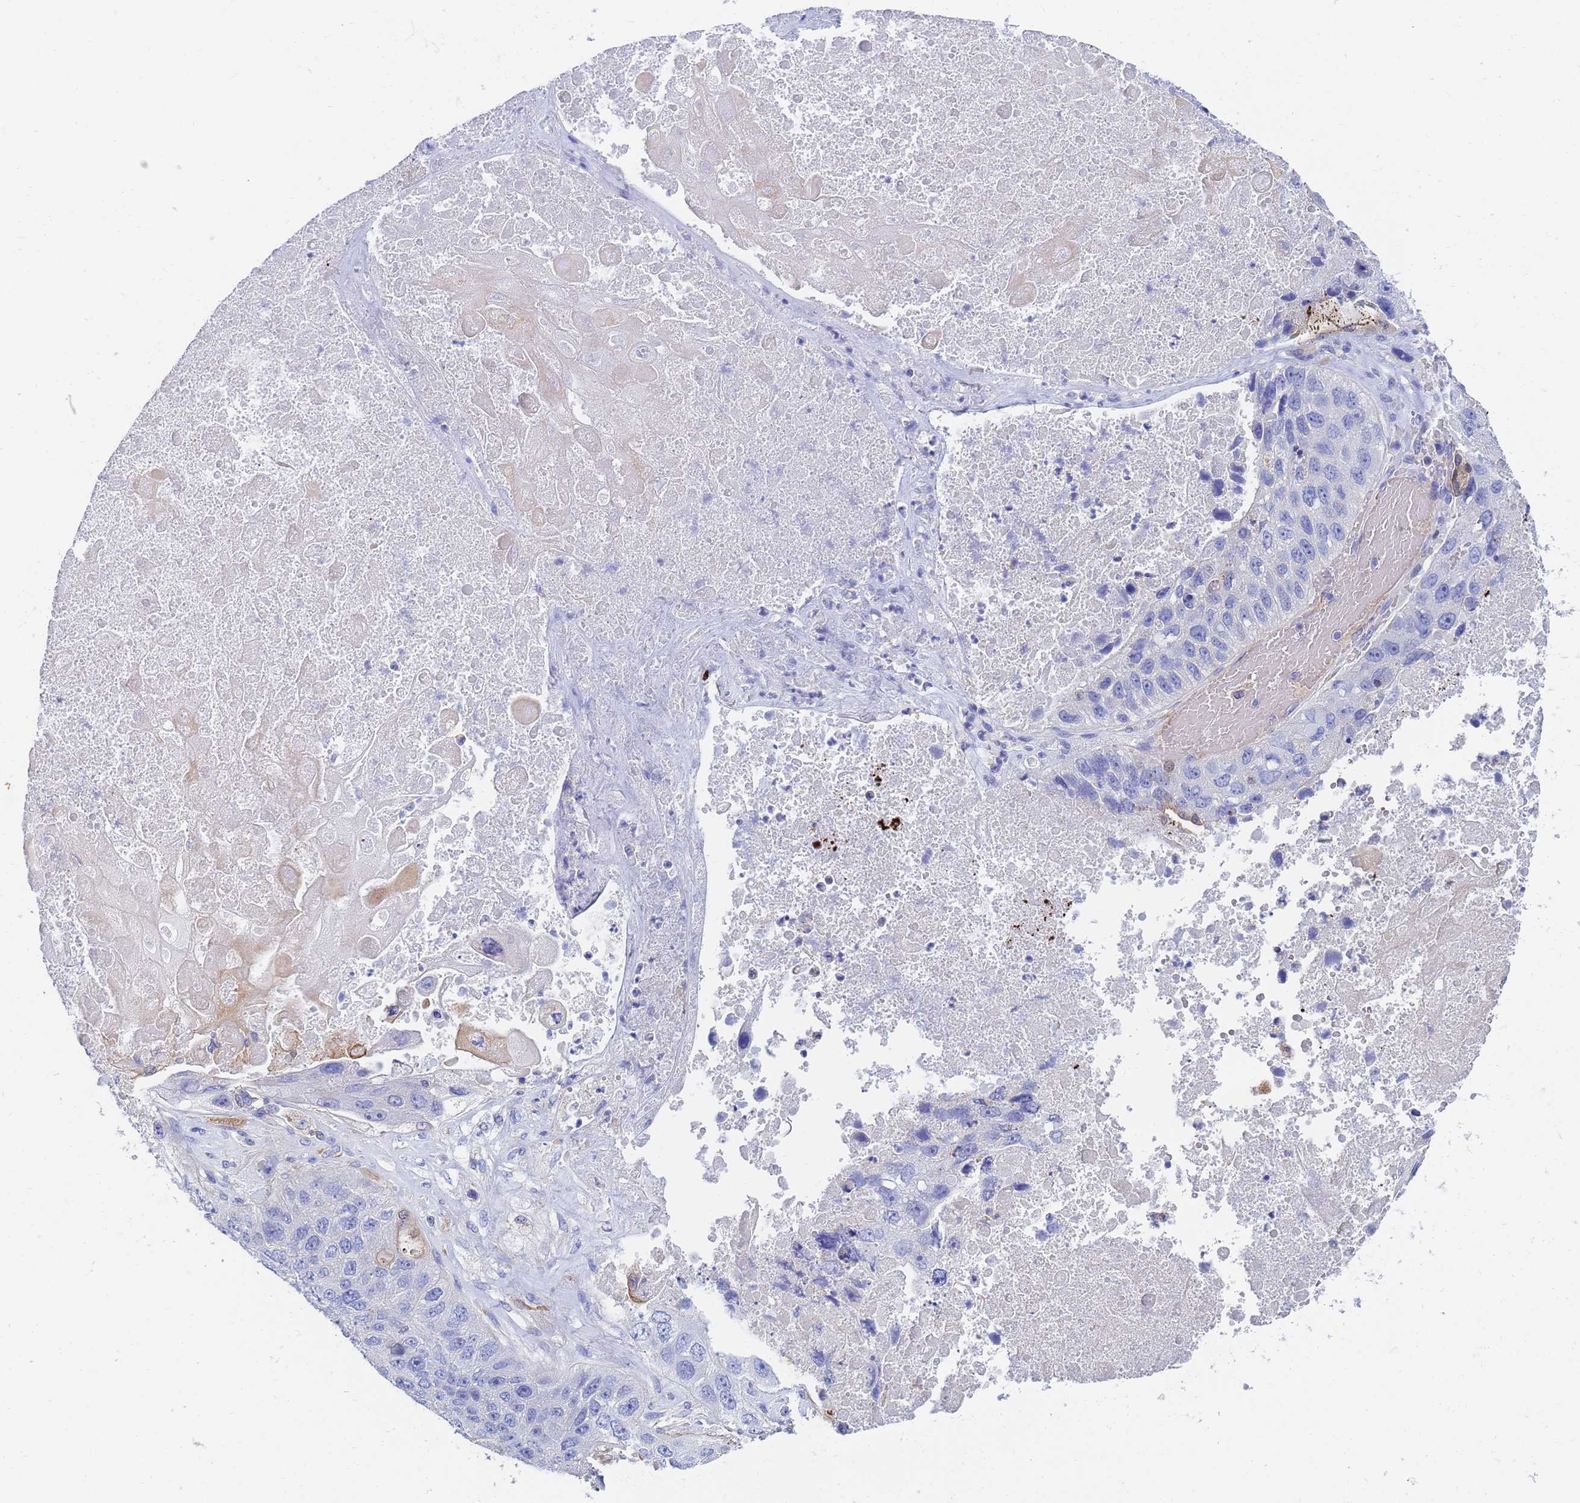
{"staining": {"intensity": "negative", "quantity": "none", "location": "none"}, "tissue": "lung cancer", "cell_type": "Tumor cells", "image_type": "cancer", "snomed": [{"axis": "morphology", "description": "Squamous cell carcinoma, NOS"}, {"axis": "topography", "description": "Lung"}], "caption": "High magnification brightfield microscopy of lung squamous cell carcinoma stained with DAB (brown) and counterstained with hematoxylin (blue): tumor cells show no significant staining. (Brightfield microscopy of DAB immunohistochemistry (IHC) at high magnification).", "gene": "GCHFR", "patient": {"sex": "male", "age": 61}}